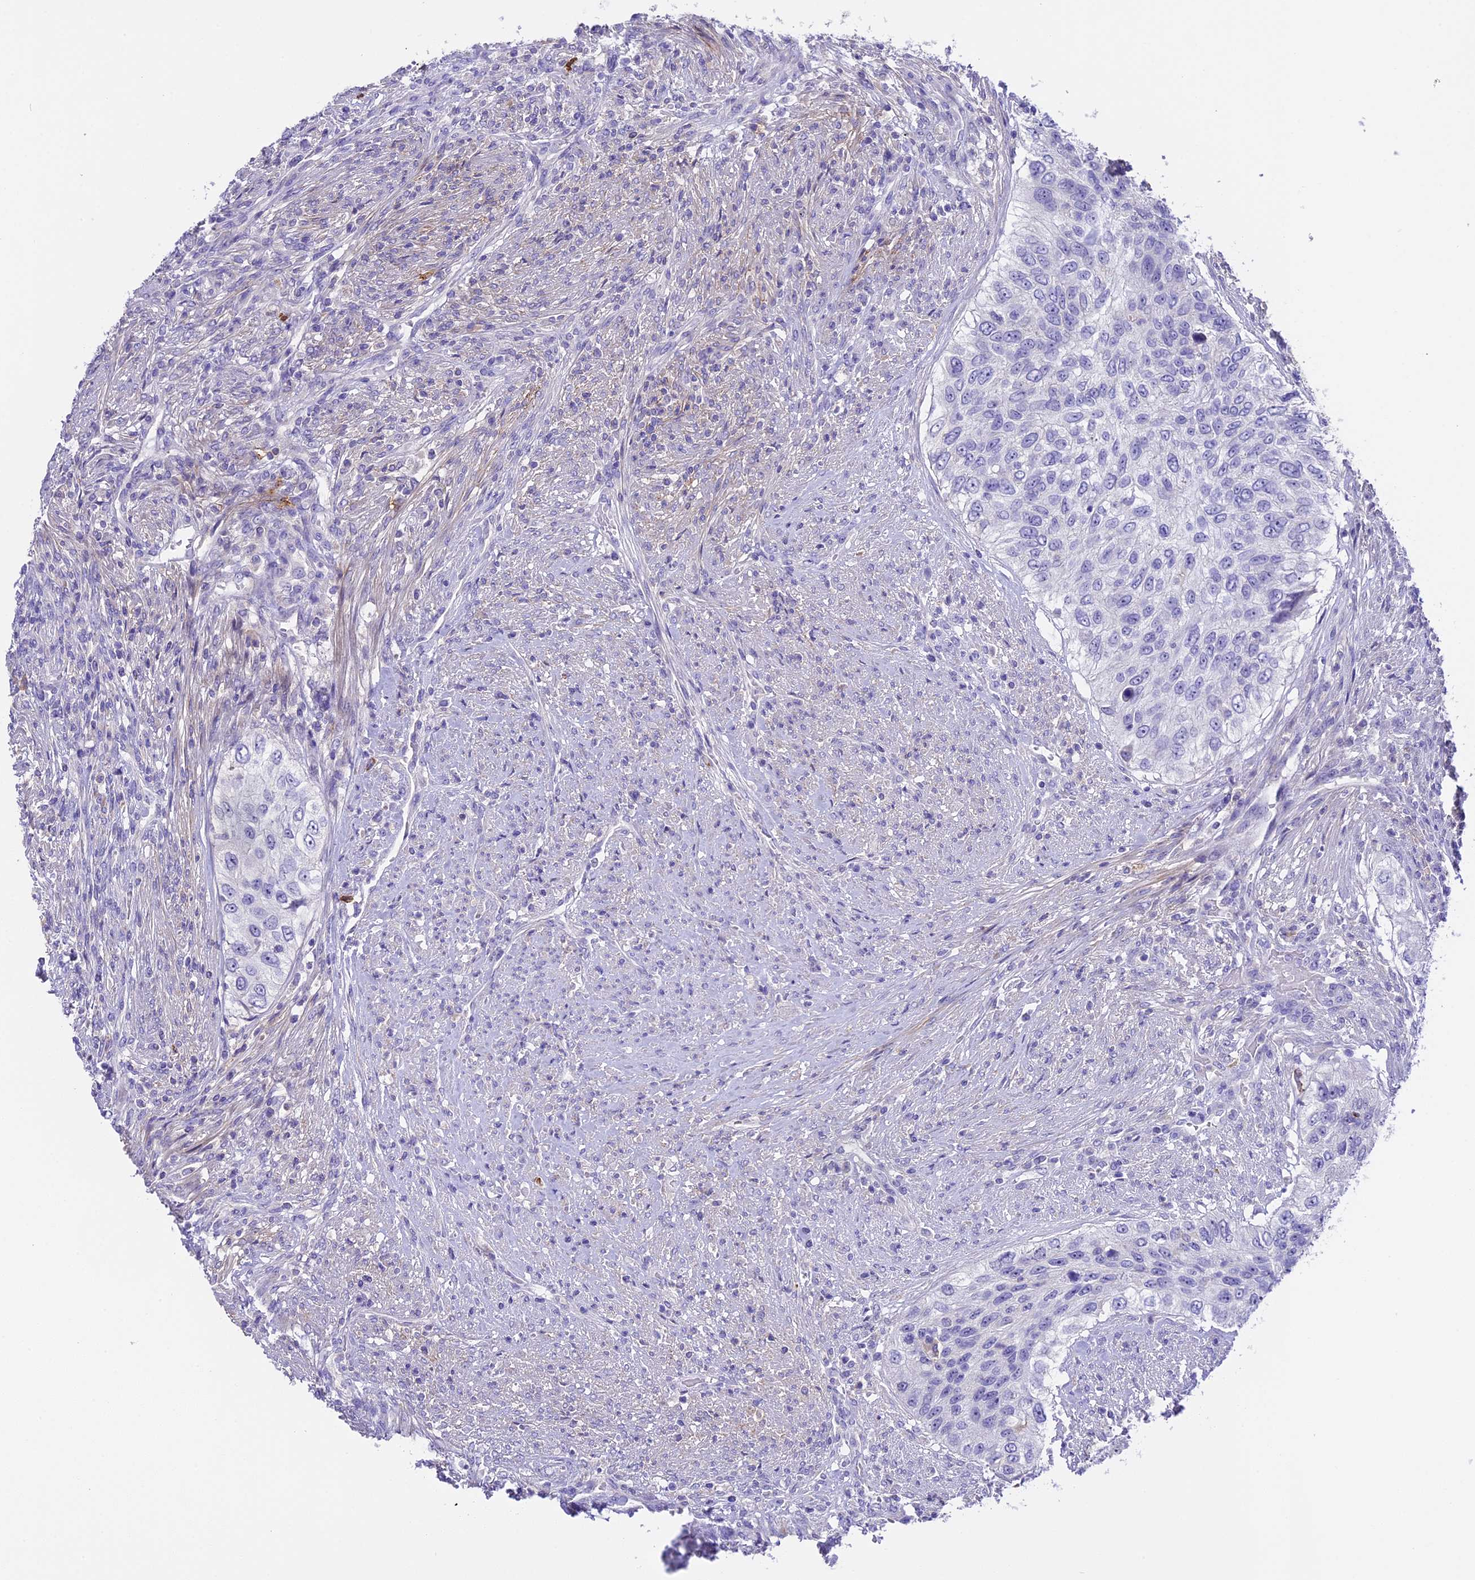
{"staining": {"intensity": "negative", "quantity": "none", "location": "none"}, "tissue": "urothelial cancer", "cell_type": "Tumor cells", "image_type": "cancer", "snomed": [{"axis": "morphology", "description": "Urothelial carcinoma, High grade"}, {"axis": "topography", "description": "Urinary bladder"}], "caption": "The immunohistochemistry micrograph has no significant positivity in tumor cells of urothelial cancer tissue. The staining is performed using DAB brown chromogen with nuclei counter-stained in using hematoxylin.", "gene": "NOD2", "patient": {"sex": "female", "age": 60}}